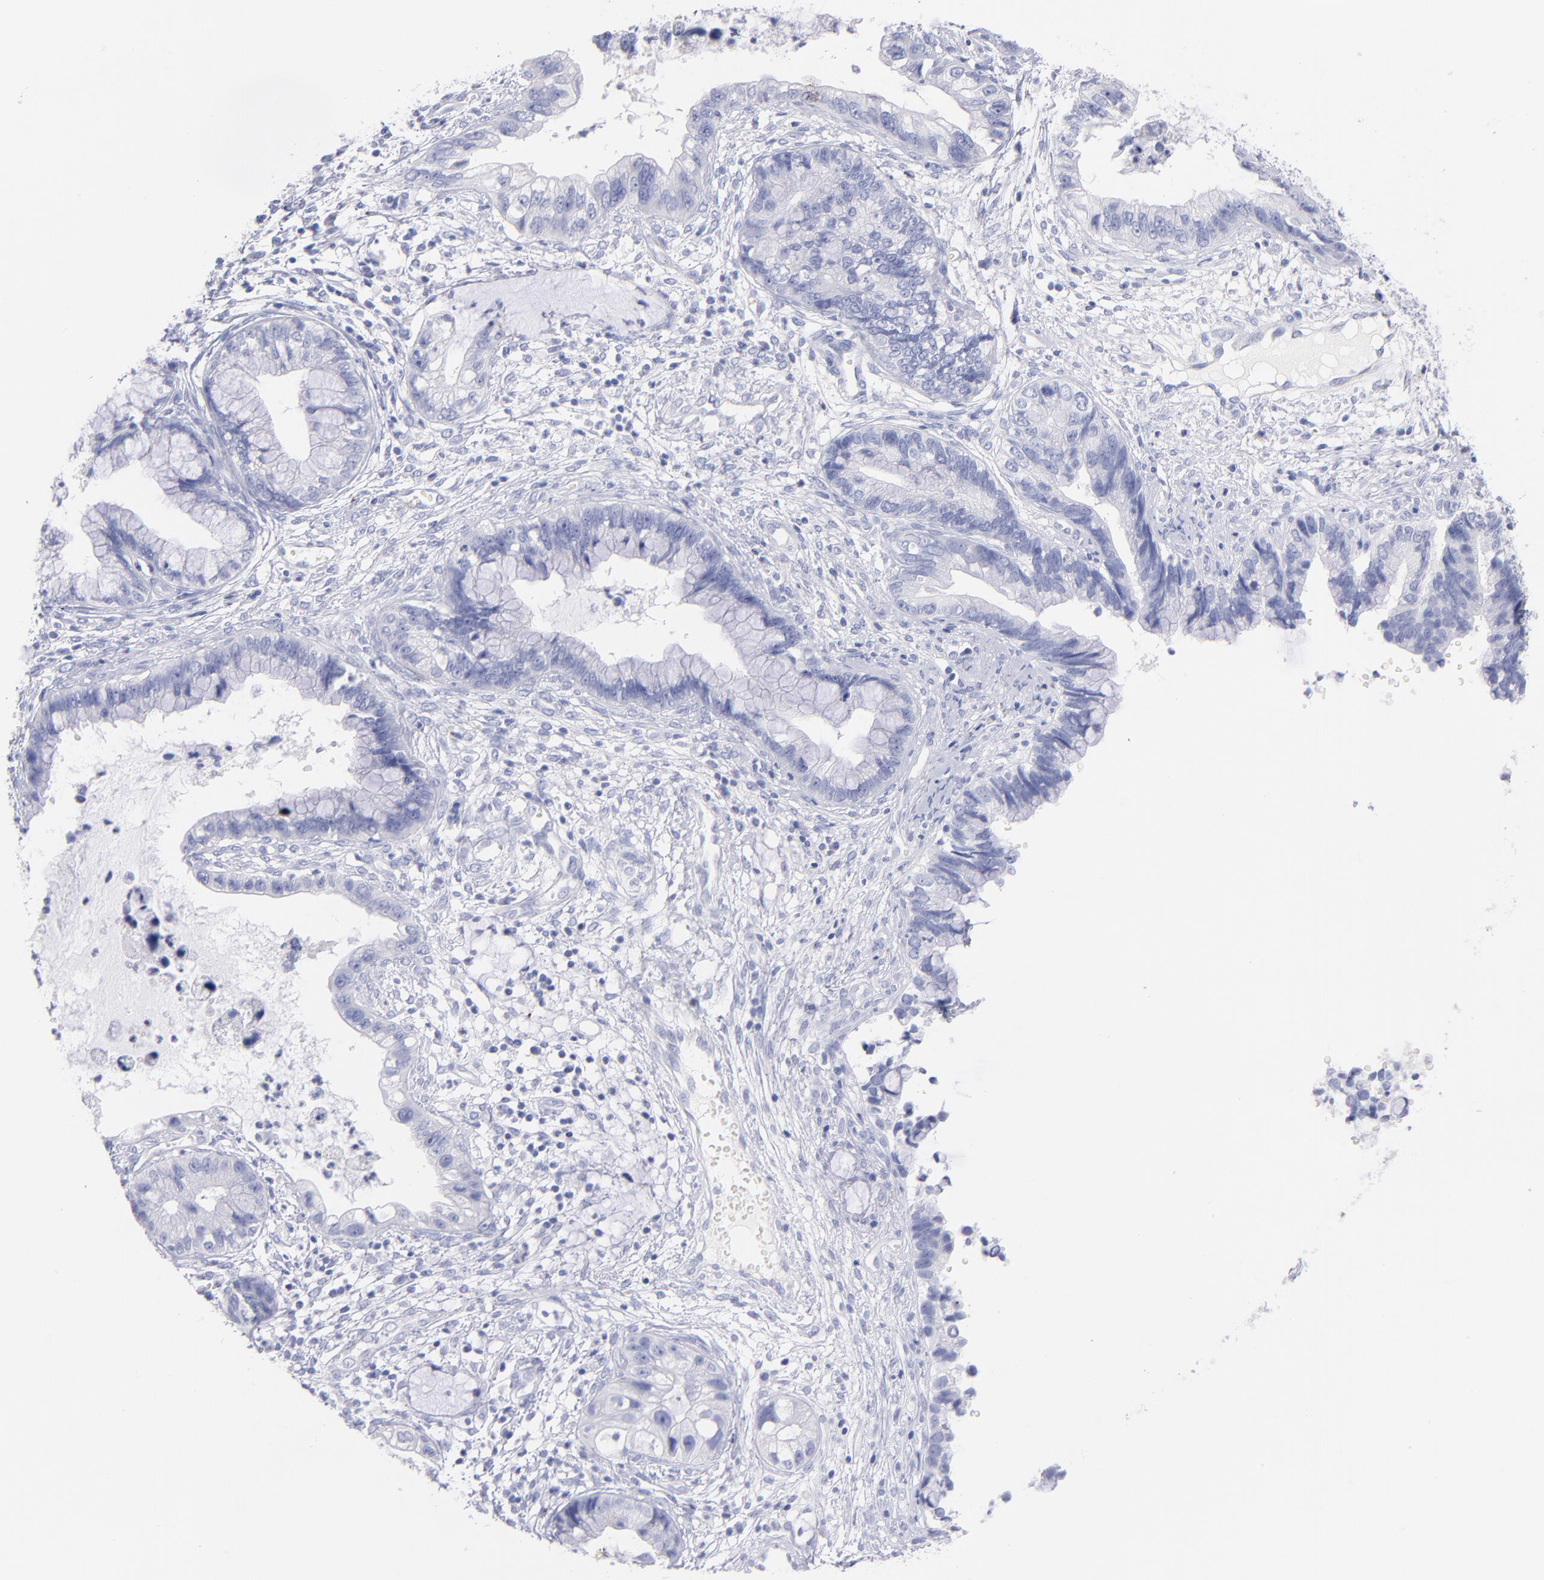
{"staining": {"intensity": "negative", "quantity": "none", "location": "none"}, "tissue": "cervical cancer", "cell_type": "Tumor cells", "image_type": "cancer", "snomed": [{"axis": "morphology", "description": "Adenocarcinoma, NOS"}, {"axis": "topography", "description": "Cervix"}], "caption": "This photomicrograph is of adenocarcinoma (cervical) stained with IHC to label a protein in brown with the nuclei are counter-stained blue. There is no expression in tumor cells.", "gene": "SCGN", "patient": {"sex": "female", "age": 44}}